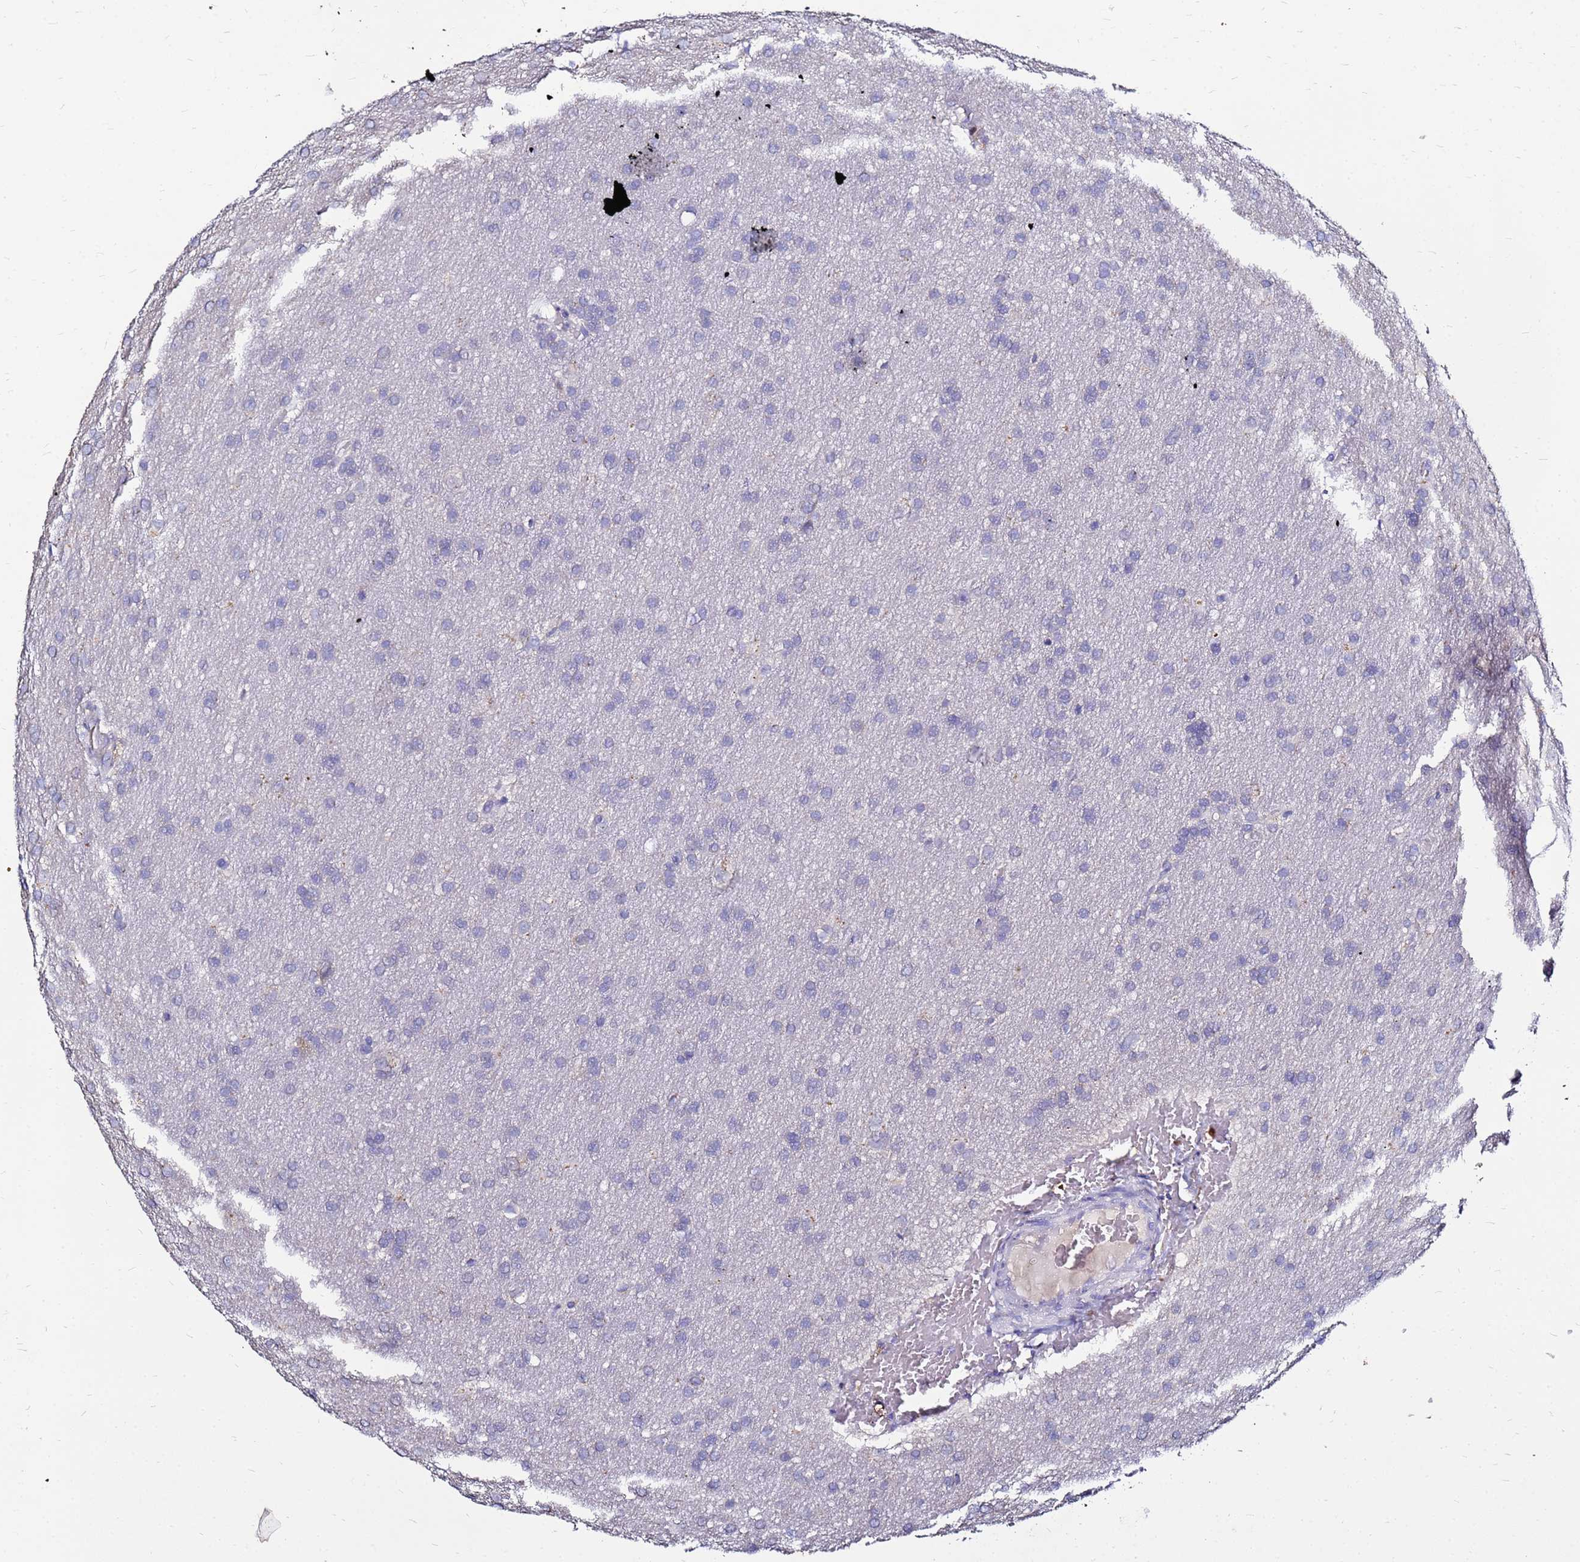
{"staining": {"intensity": "negative", "quantity": "none", "location": "none"}, "tissue": "glioma", "cell_type": "Tumor cells", "image_type": "cancer", "snomed": [{"axis": "morphology", "description": "Glioma, malignant, Low grade"}, {"axis": "topography", "description": "Brain"}], "caption": "DAB (3,3'-diaminobenzidine) immunohistochemical staining of glioma exhibits no significant positivity in tumor cells.", "gene": "FAM183A", "patient": {"sex": "female", "age": 32}}